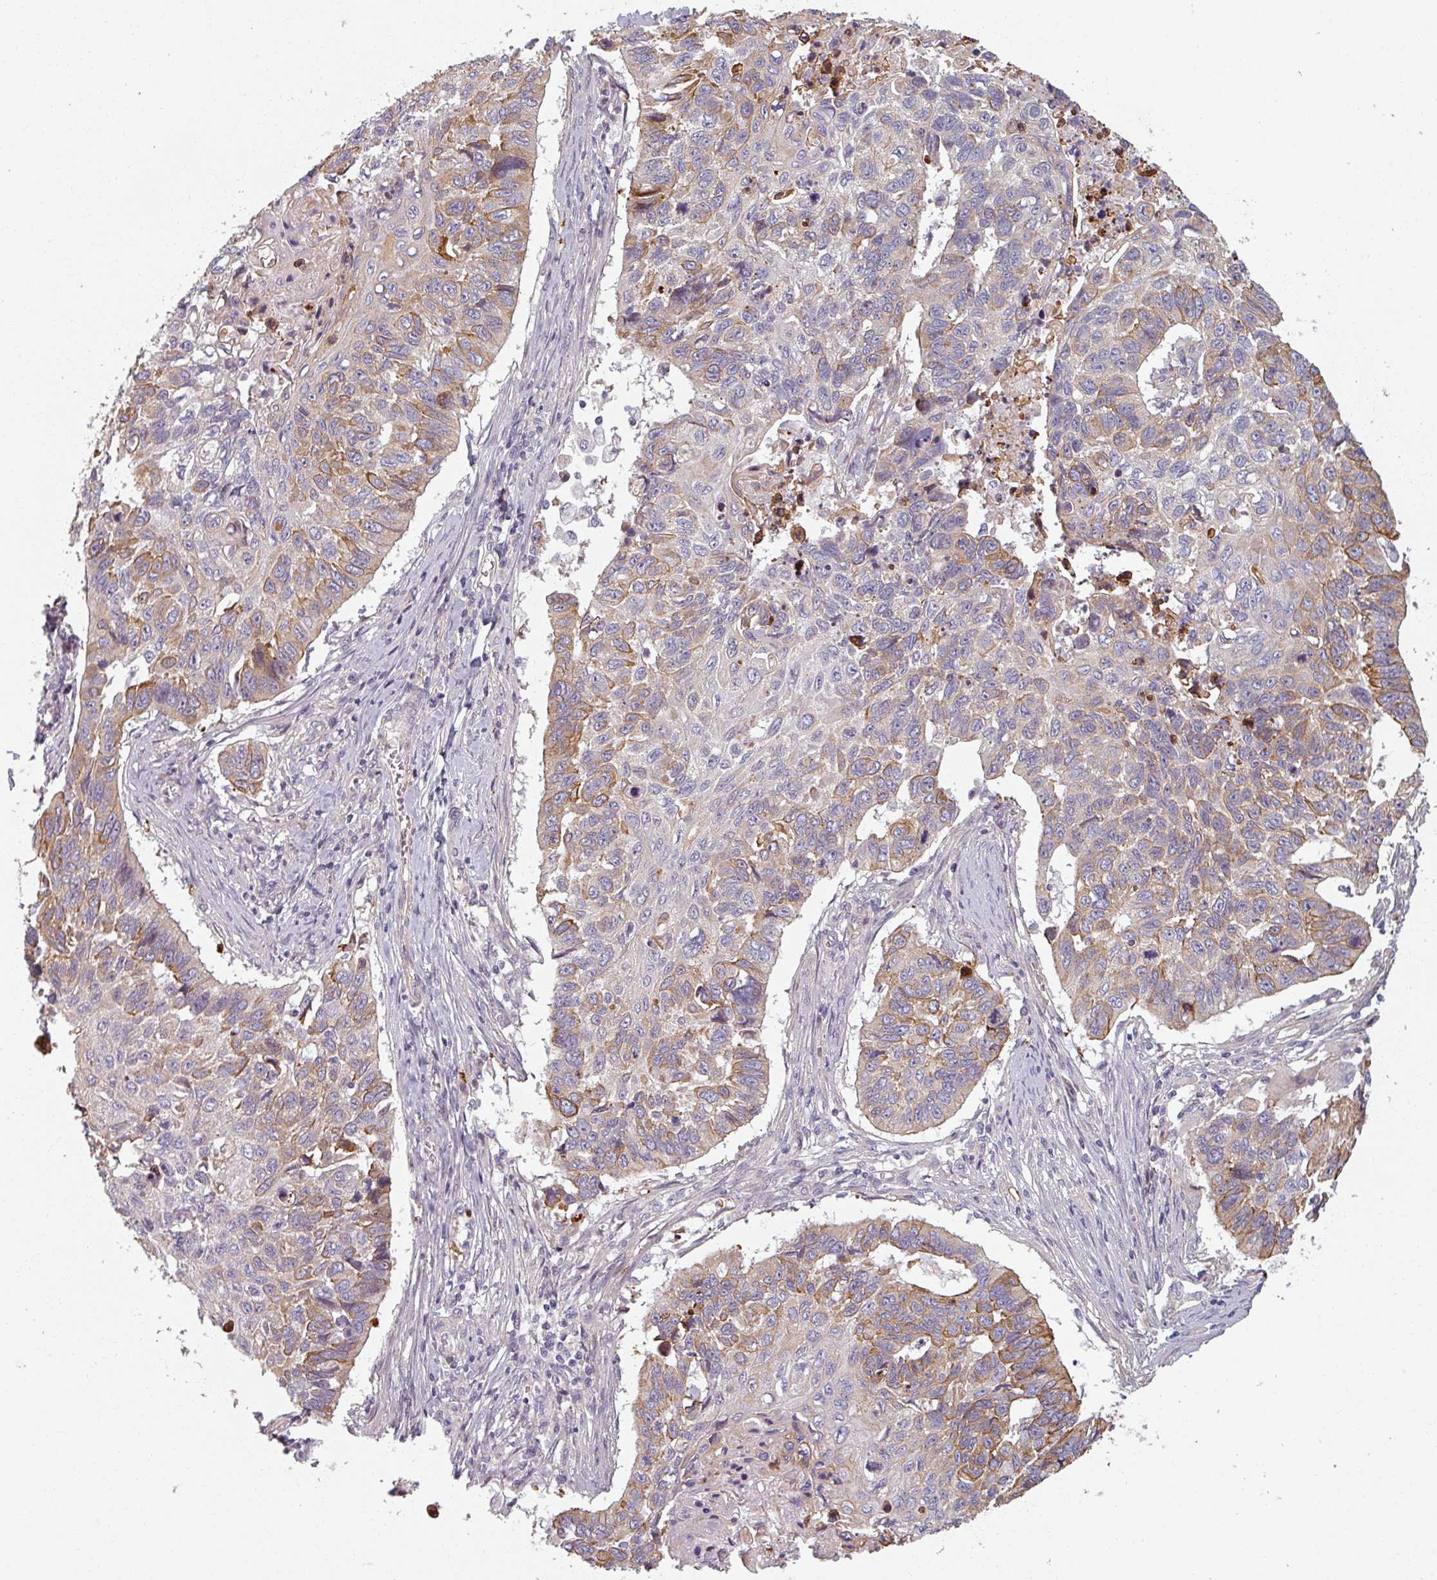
{"staining": {"intensity": "moderate", "quantity": "25%-75%", "location": "cytoplasmic/membranous"}, "tissue": "lung cancer", "cell_type": "Tumor cells", "image_type": "cancer", "snomed": [{"axis": "morphology", "description": "Squamous cell carcinoma, NOS"}, {"axis": "topography", "description": "Lung"}], "caption": "This image exhibits immunohistochemistry (IHC) staining of lung squamous cell carcinoma, with medium moderate cytoplasmic/membranous expression in approximately 25%-75% of tumor cells.", "gene": "C4BPB", "patient": {"sex": "male", "age": 62}}